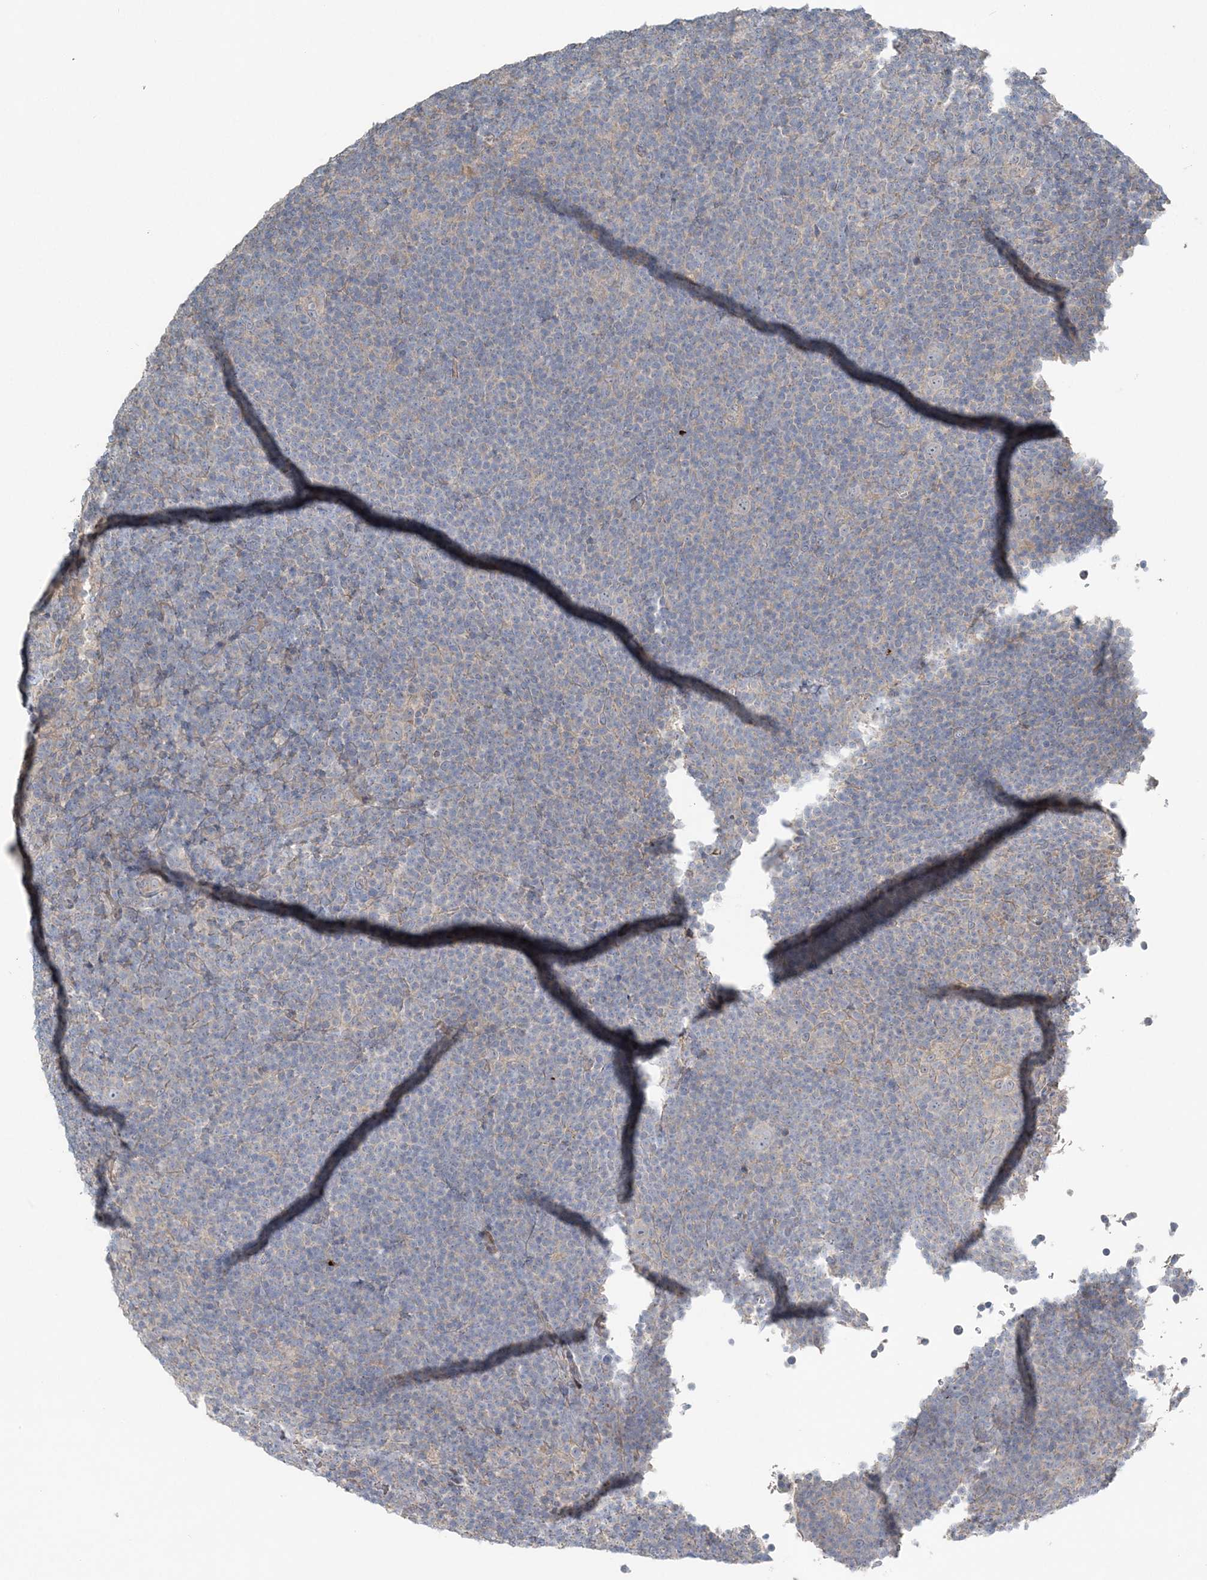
{"staining": {"intensity": "negative", "quantity": "none", "location": "none"}, "tissue": "lymphoma", "cell_type": "Tumor cells", "image_type": "cancer", "snomed": [{"axis": "morphology", "description": "Hodgkin's disease, NOS"}, {"axis": "topography", "description": "Lymph node"}], "caption": "The histopathology image displays no staining of tumor cells in Hodgkin's disease.", "gene": "SLC4A10", "patient": {"sex": "female", "age": 57}}